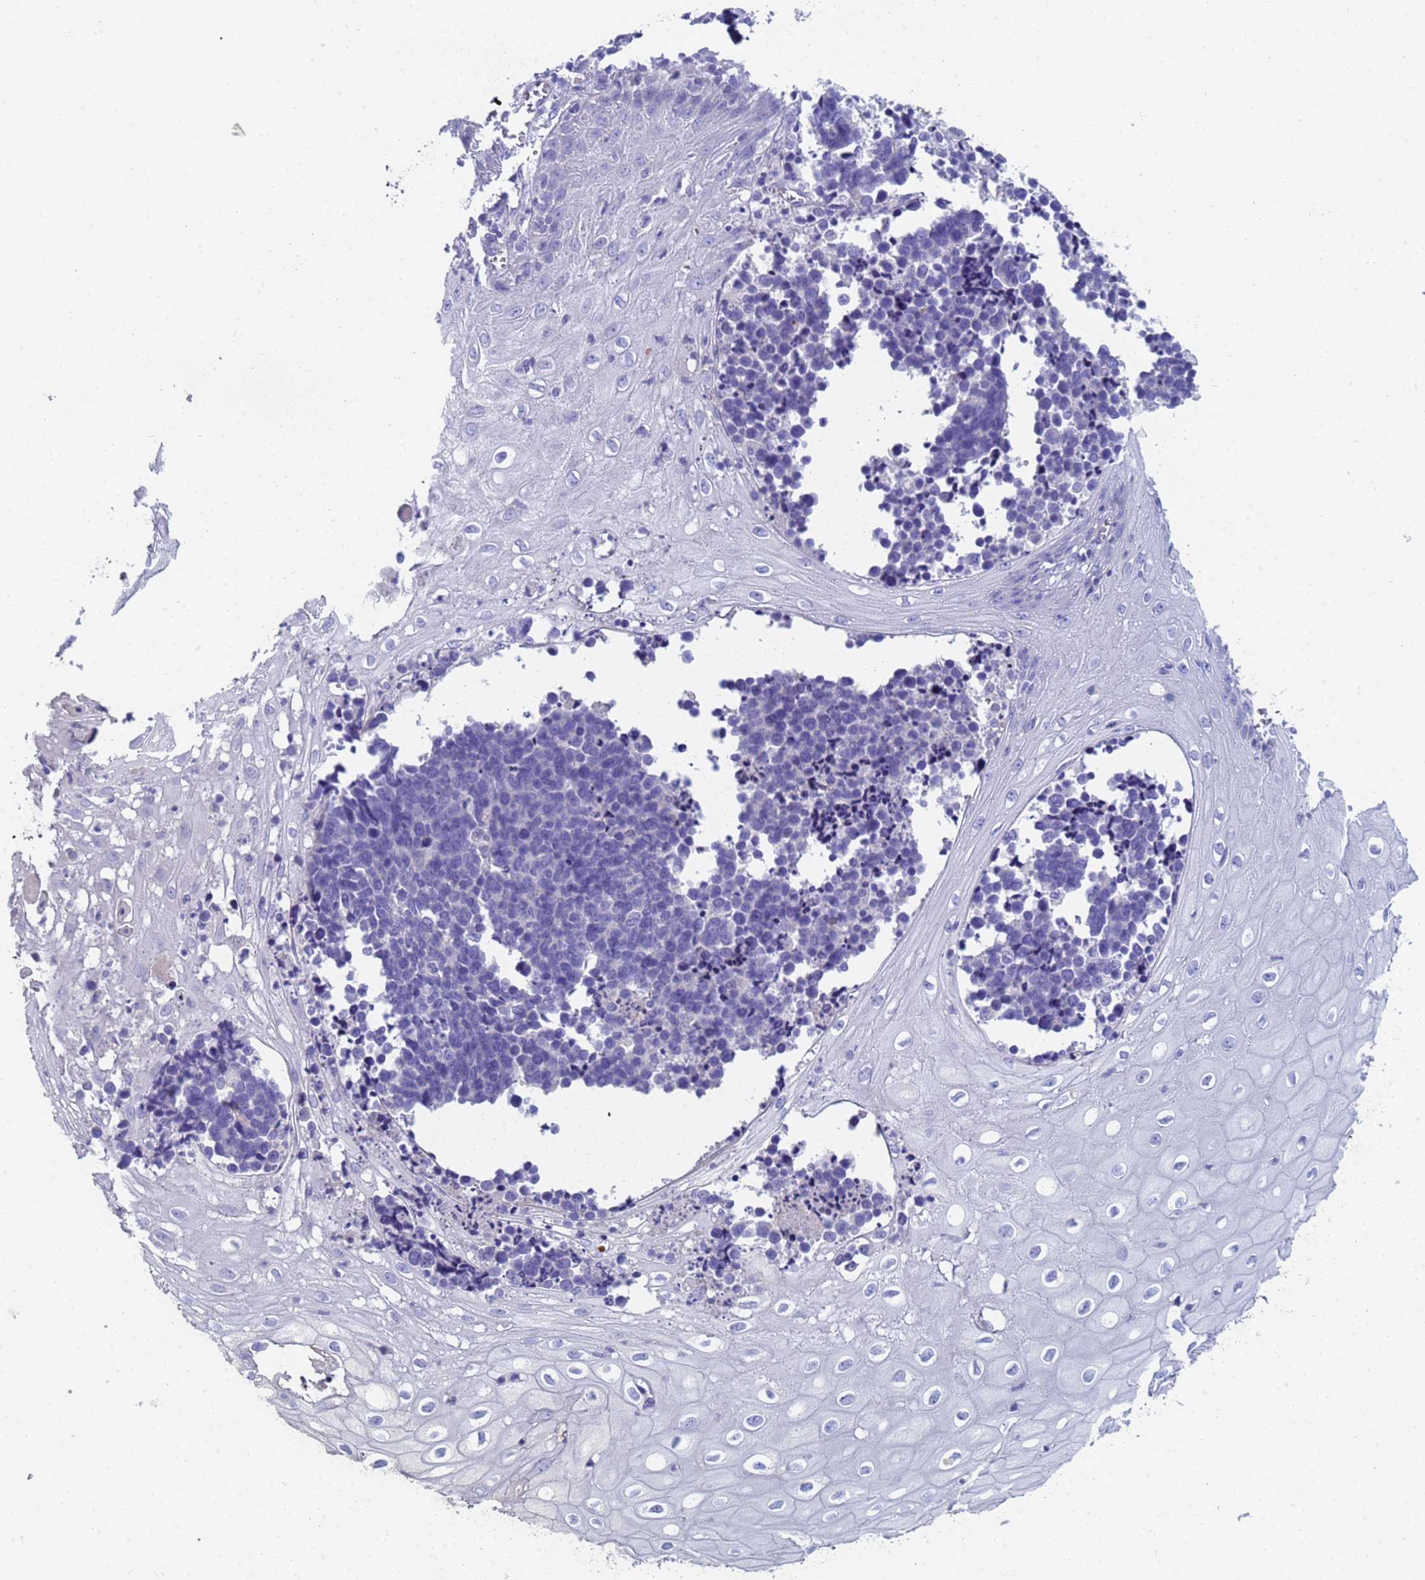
{"staining": {"intensity": "negative", "quantity": "none", "location": "none"}, "tissue": "cervical cancer", "cell_type": "Tumor cells", "image_type": "cancer", "snomed": [{"axis": "morphology", "description": "Normal tissue, NOS"}, {"axis": "morphology", "description": "Squamous cell carcinoma, NOS"}, {"axis": "topography", "description": "Cervix"}], "caption": "A histopathology image of human cervical squamous cell carcinoma is negative for staining in tumor cells.", "gene": "ABCA8", "patient": {"sex": "female", "age": 35}}